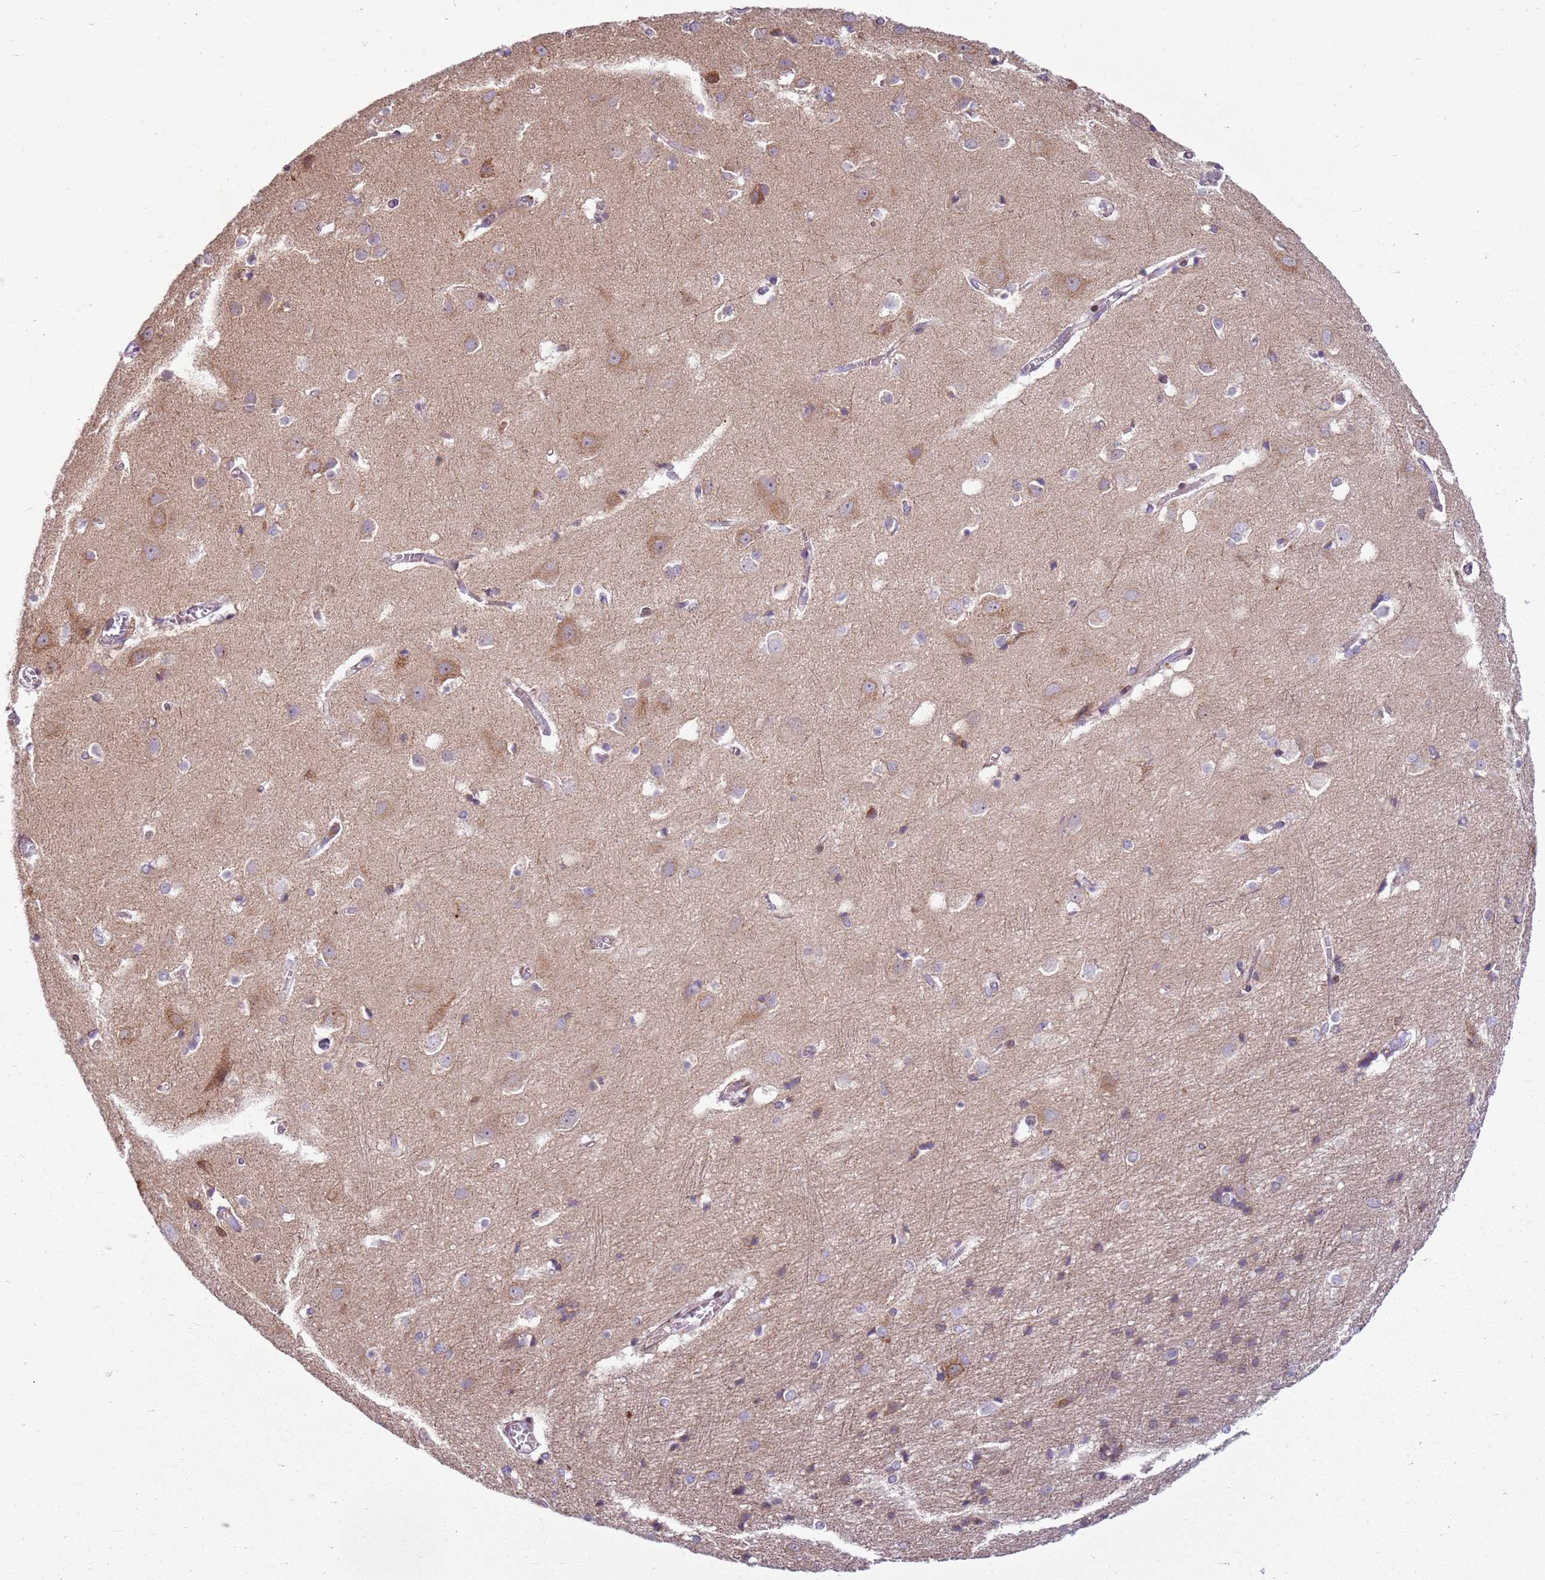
{"staining": {"intensity": "strong", "quantity": "25%-75%", "location": "cytoplasmic/membranous"}, "tissue": "cerebral cortex", "cell_type": "Endothelial cells", "image_type": "normal", "snomed": [{"axis": "morphology", "description": "Normal tissue, NOS"}, {"axis": "topography", "description": "Cerebral cortex"}], "caption": "A brown stain shows strong cytoplasmic/membranous staining of a protein in endothelial cells of benign human cerebral cortex. Nuclei are stained in blue.", "gene": "PVRIG", "patient": {"sex": "male", "age": 54}}